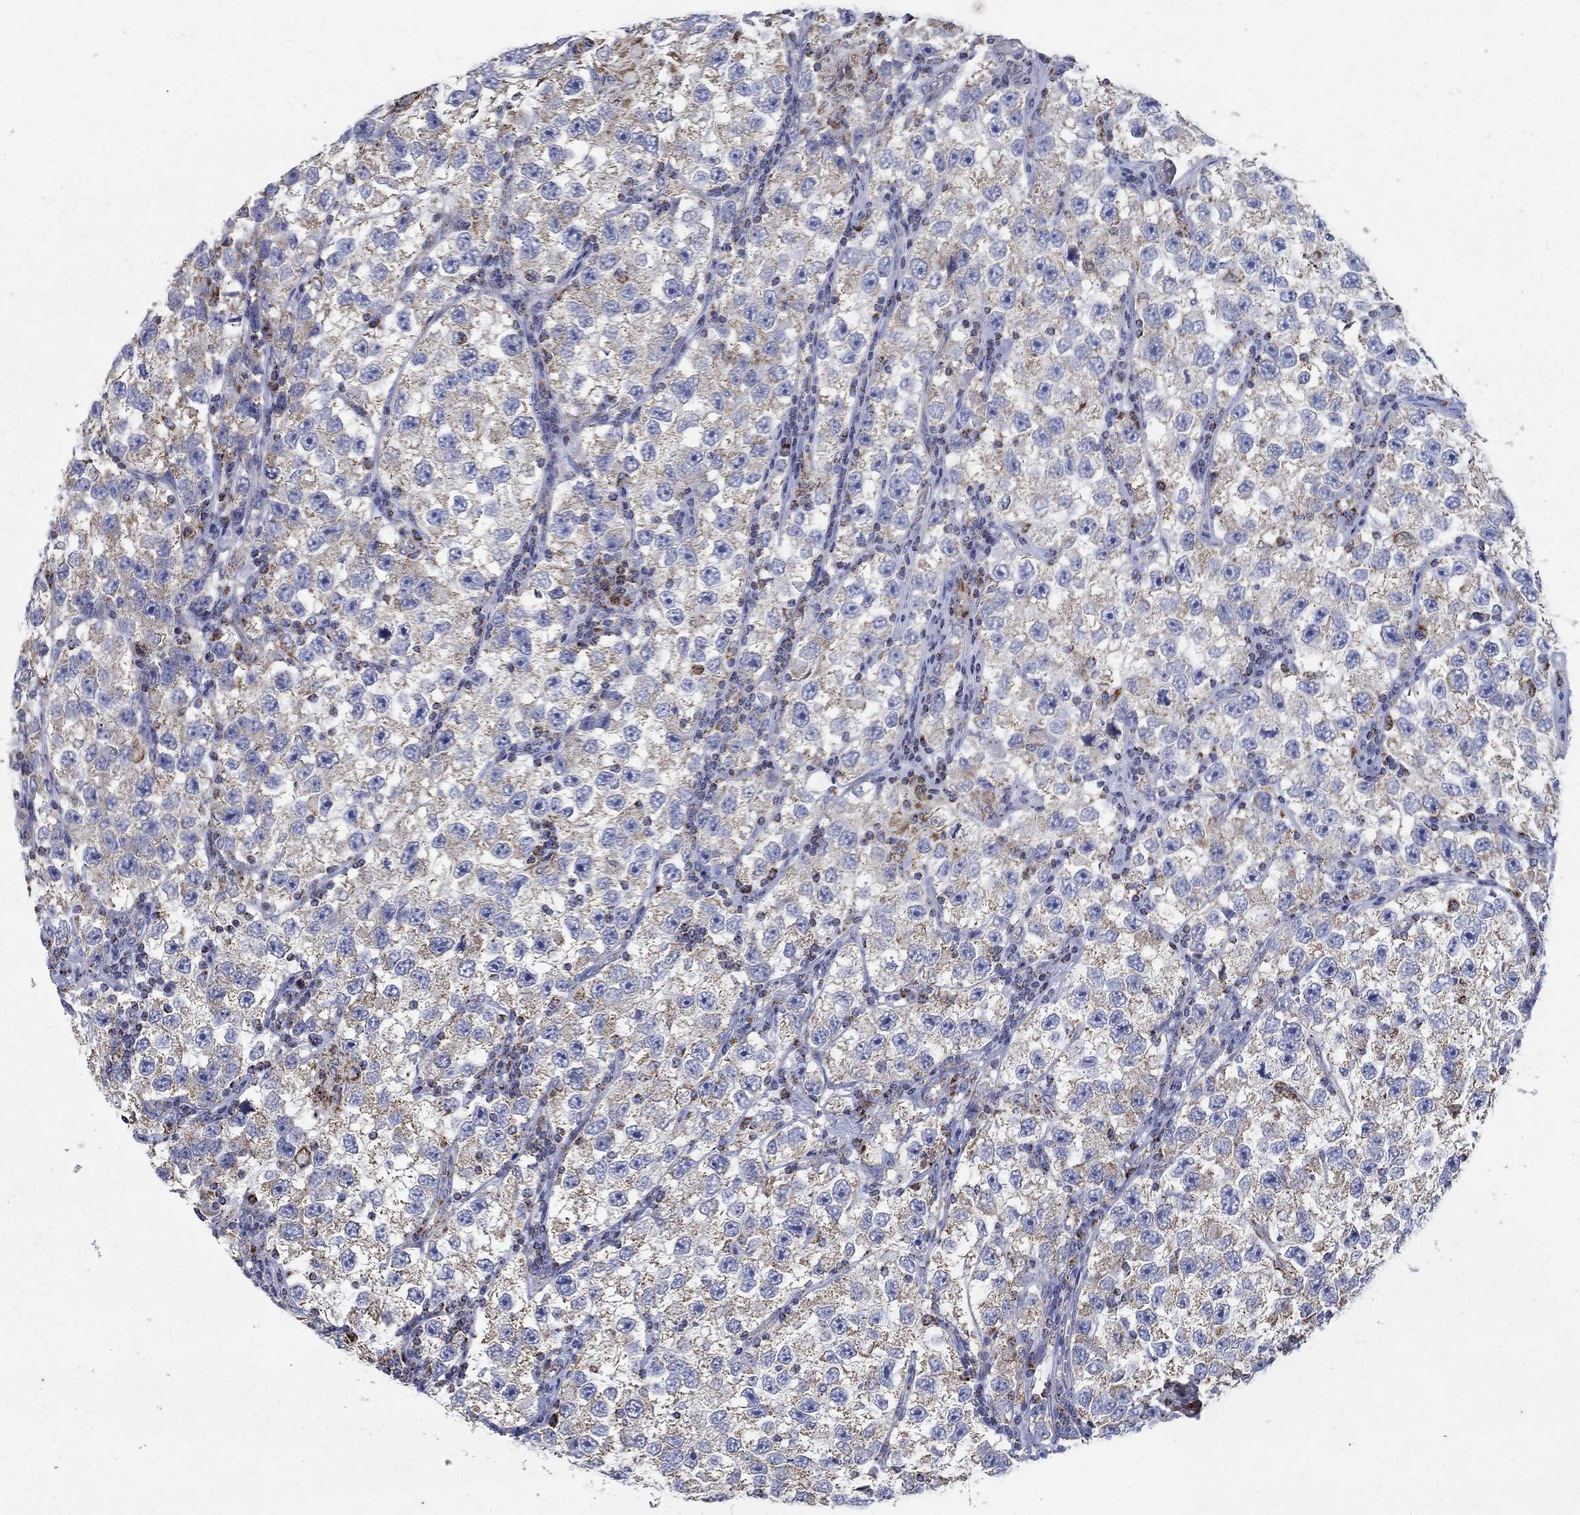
{"staining": {"intensity": "weak", "quantity": ">75%", "location": "cytoplasmic/membranous"}, "tissue": "testis cancer", "cell_type": "Tumor cells", "image_type": "cancer", "snomed": [{"axis": "morphology", "description": "Seminoma, NOS"}, {"axis": "topography", "description": "Testis"}], "caption": "Immunohistochemical staining of human seminoma (testis) displays low levels of weak cytoplasmic/membranous staining in about >75% of tumor cells.", "gene": "C9orf85", "patient": {"sex": "male", "age": 26}}